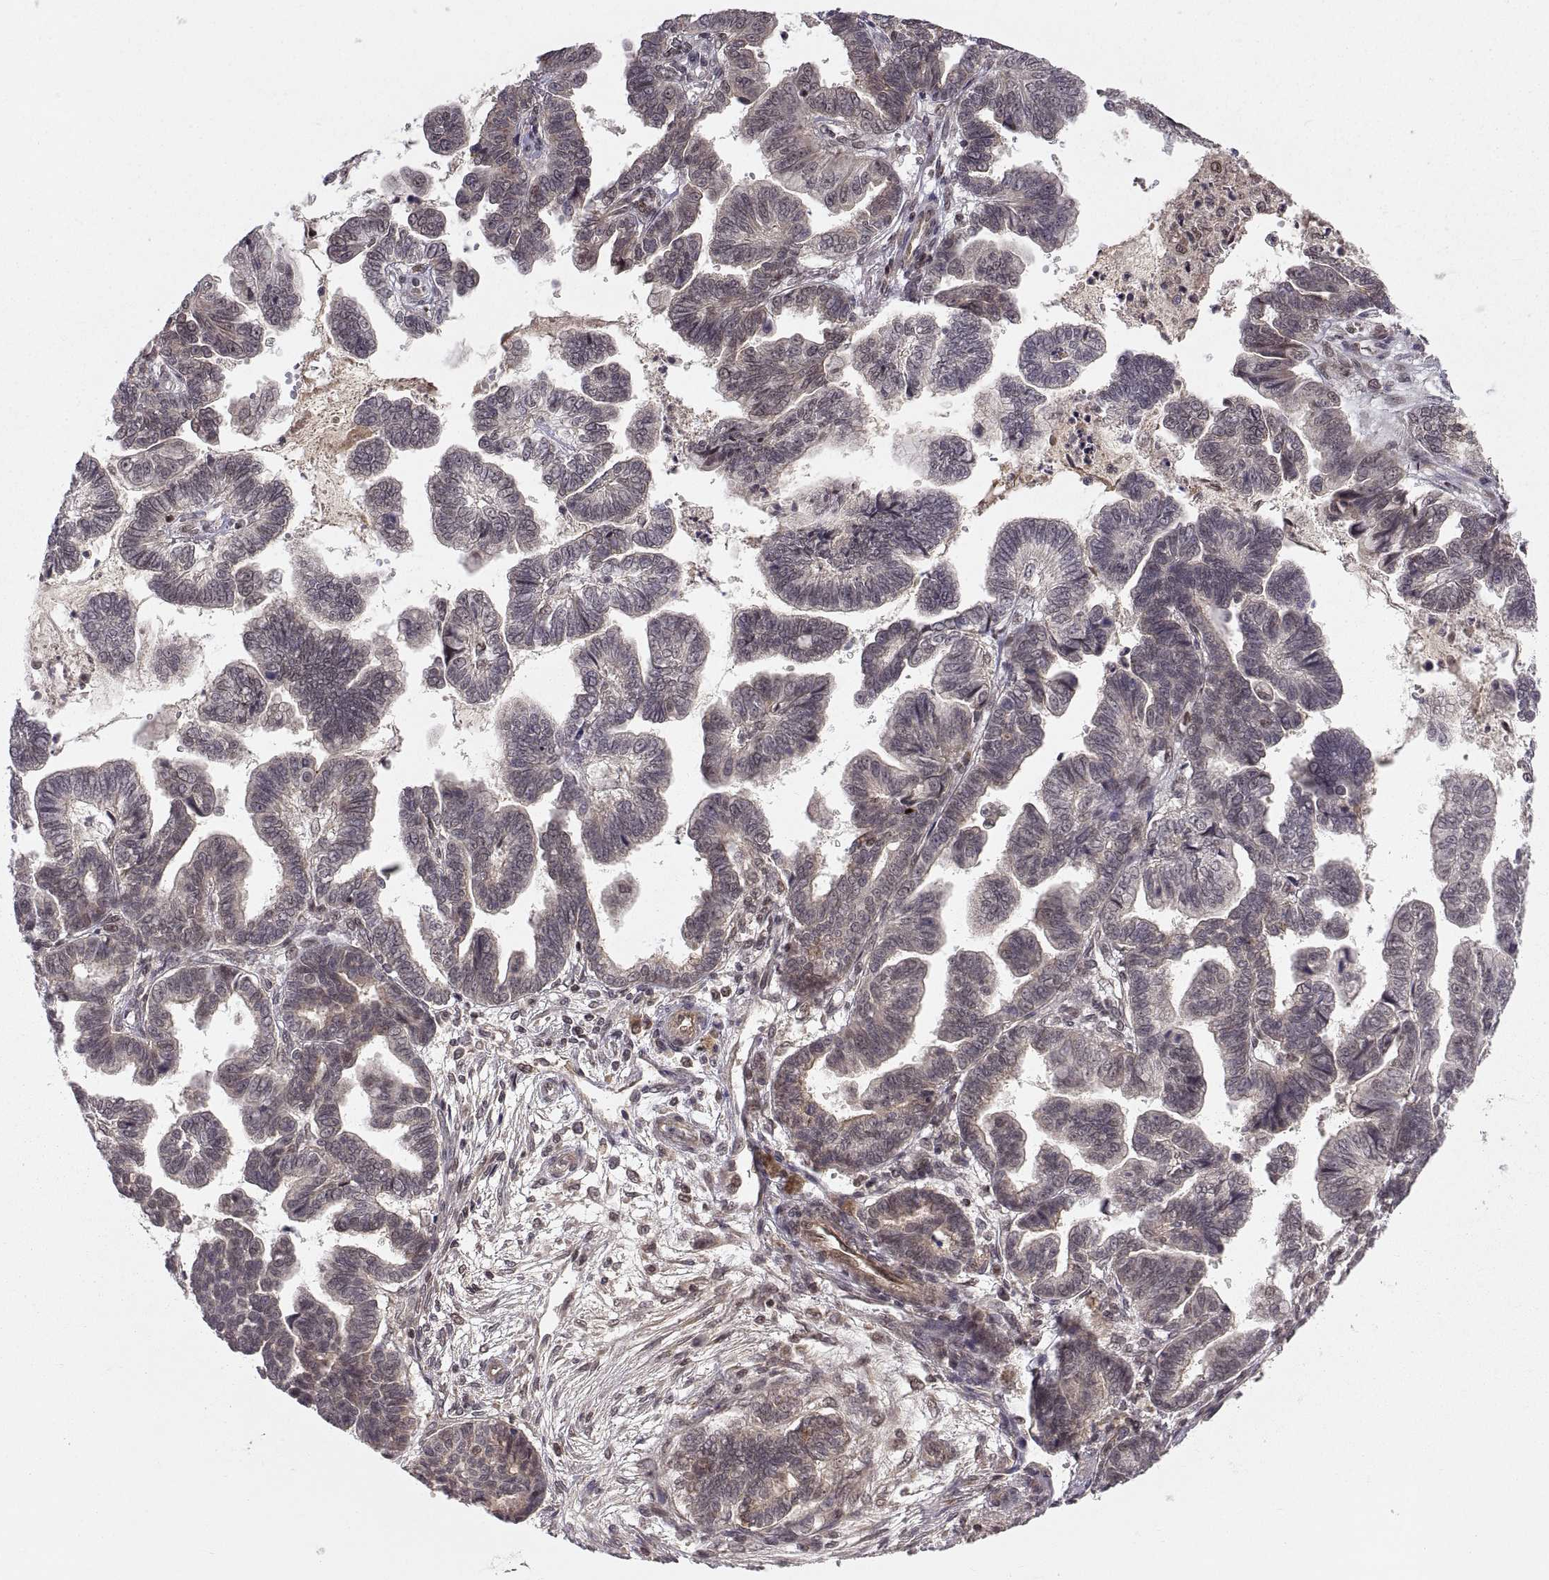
{"staining": {"intensity": "weak", "quantity": "<25%", "location": "cytoplasmic/membranous"}, "tissue": "stomach cancer", "cell_type": "Tumor cells", "image_type": "cancer", "snomed": [{"axis": "morphology", "description": "Adenocarcinoma, NOS"}, {"axis": "topography", "description": "Stomach"}], "caption": "This is an immunohistochemistry (IHC) histopathology image of stomach cancer (adenocarcinoma). There is no positivity in tumor cells.", "gene": "ABL2", "patient": {"sex": "male", "age": 83}}